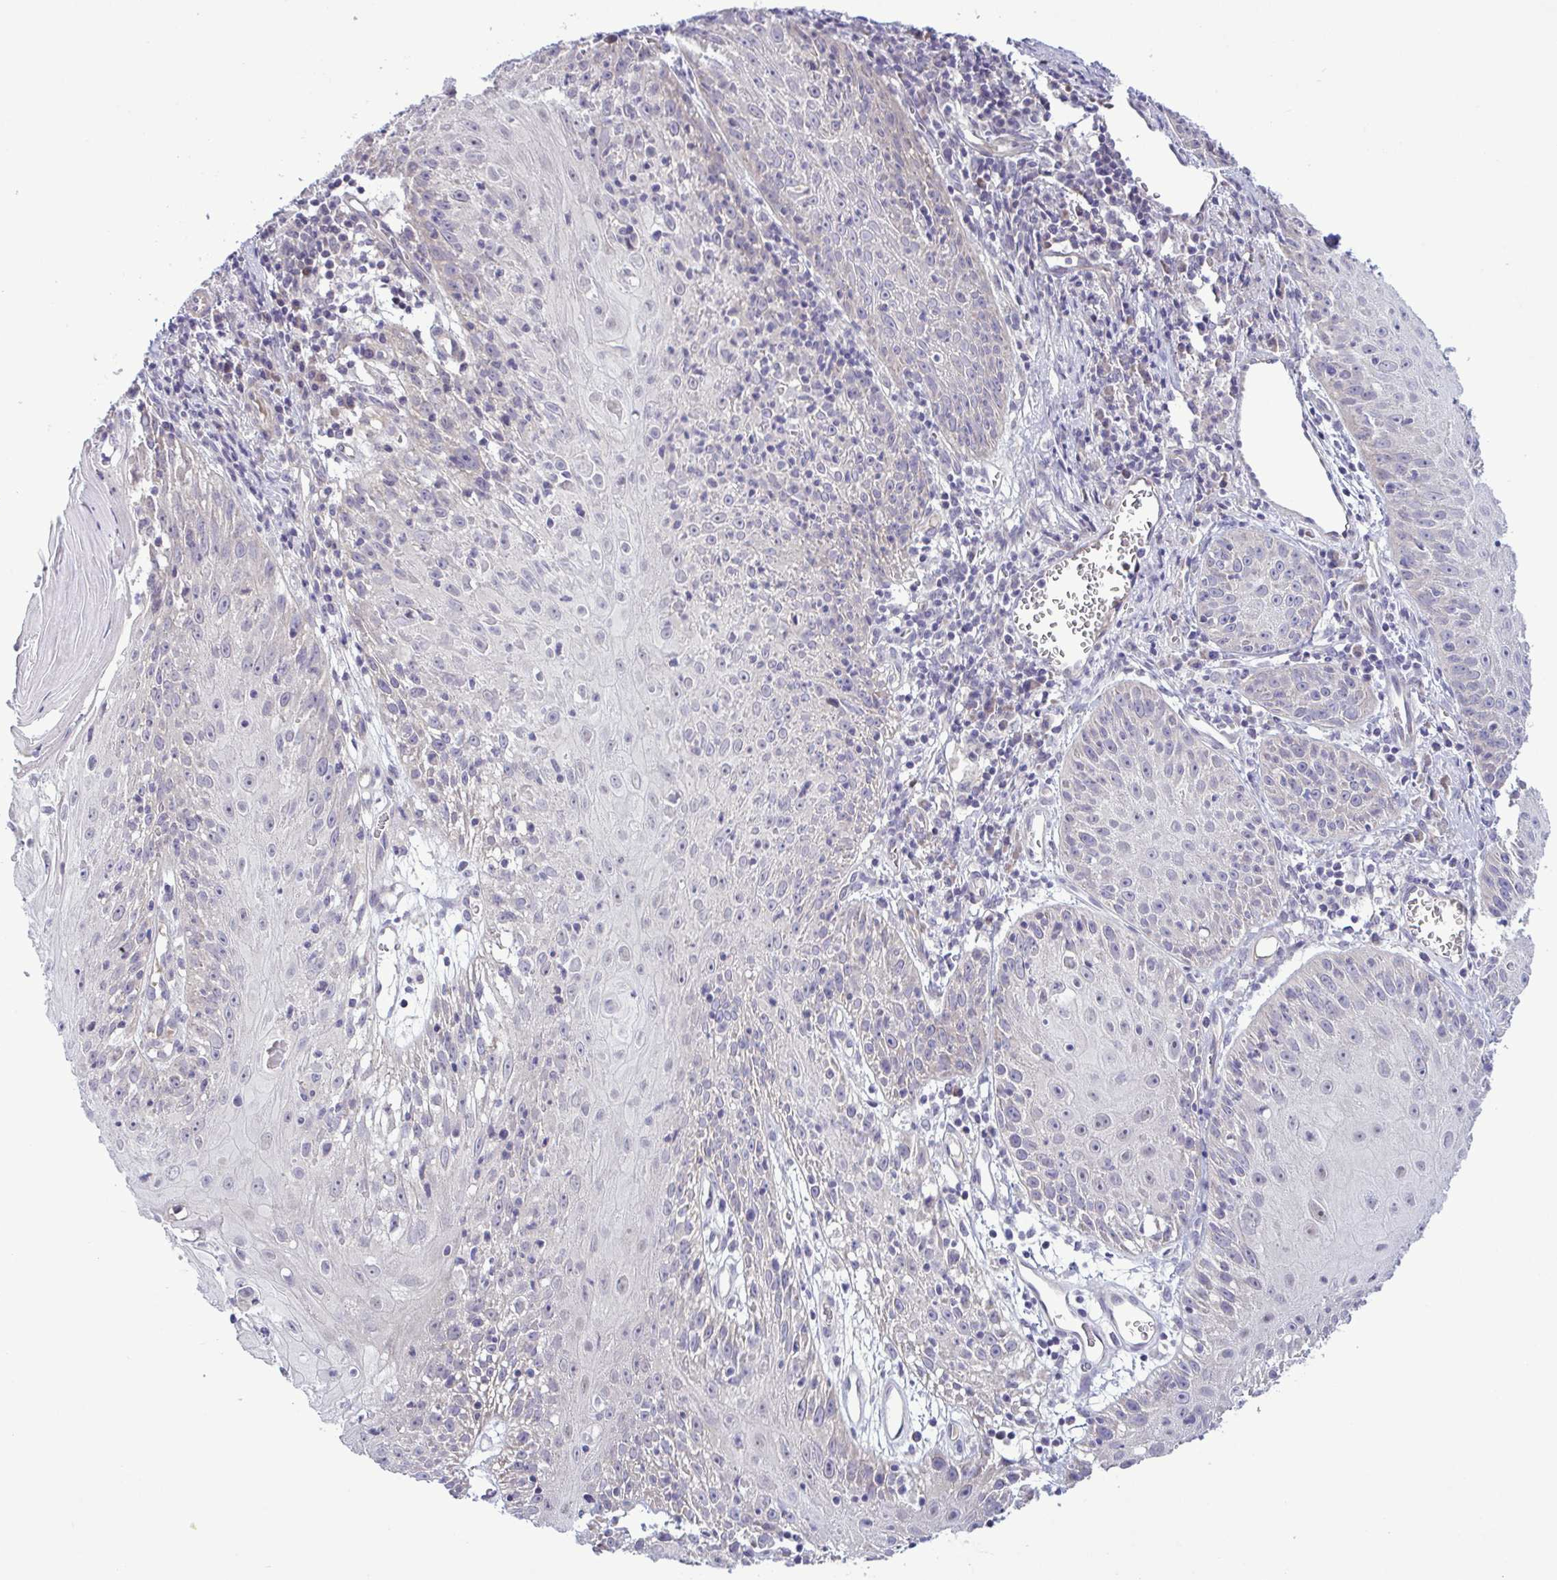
{"staining": {"intensity": "negative", "quantity": "none", "location": "none"}, "tissue": "skin cancer", "cell_type": "Tumor cells", "image_type": "cancer", "snomed": [{"axis": "morphology", "description": "Squamous cell carcinoma, NOS"}, {"axis": "topography", "description": "Skin"}, {"axis": "topography", "description": "Vulva"}], "caption": "Protein analysis of squamous cell carcinoma (skin) reveals no significant positivity in tumor cells.", "gene": "SYNPO2L", "patient": {"sex": "female", "age": 76}}